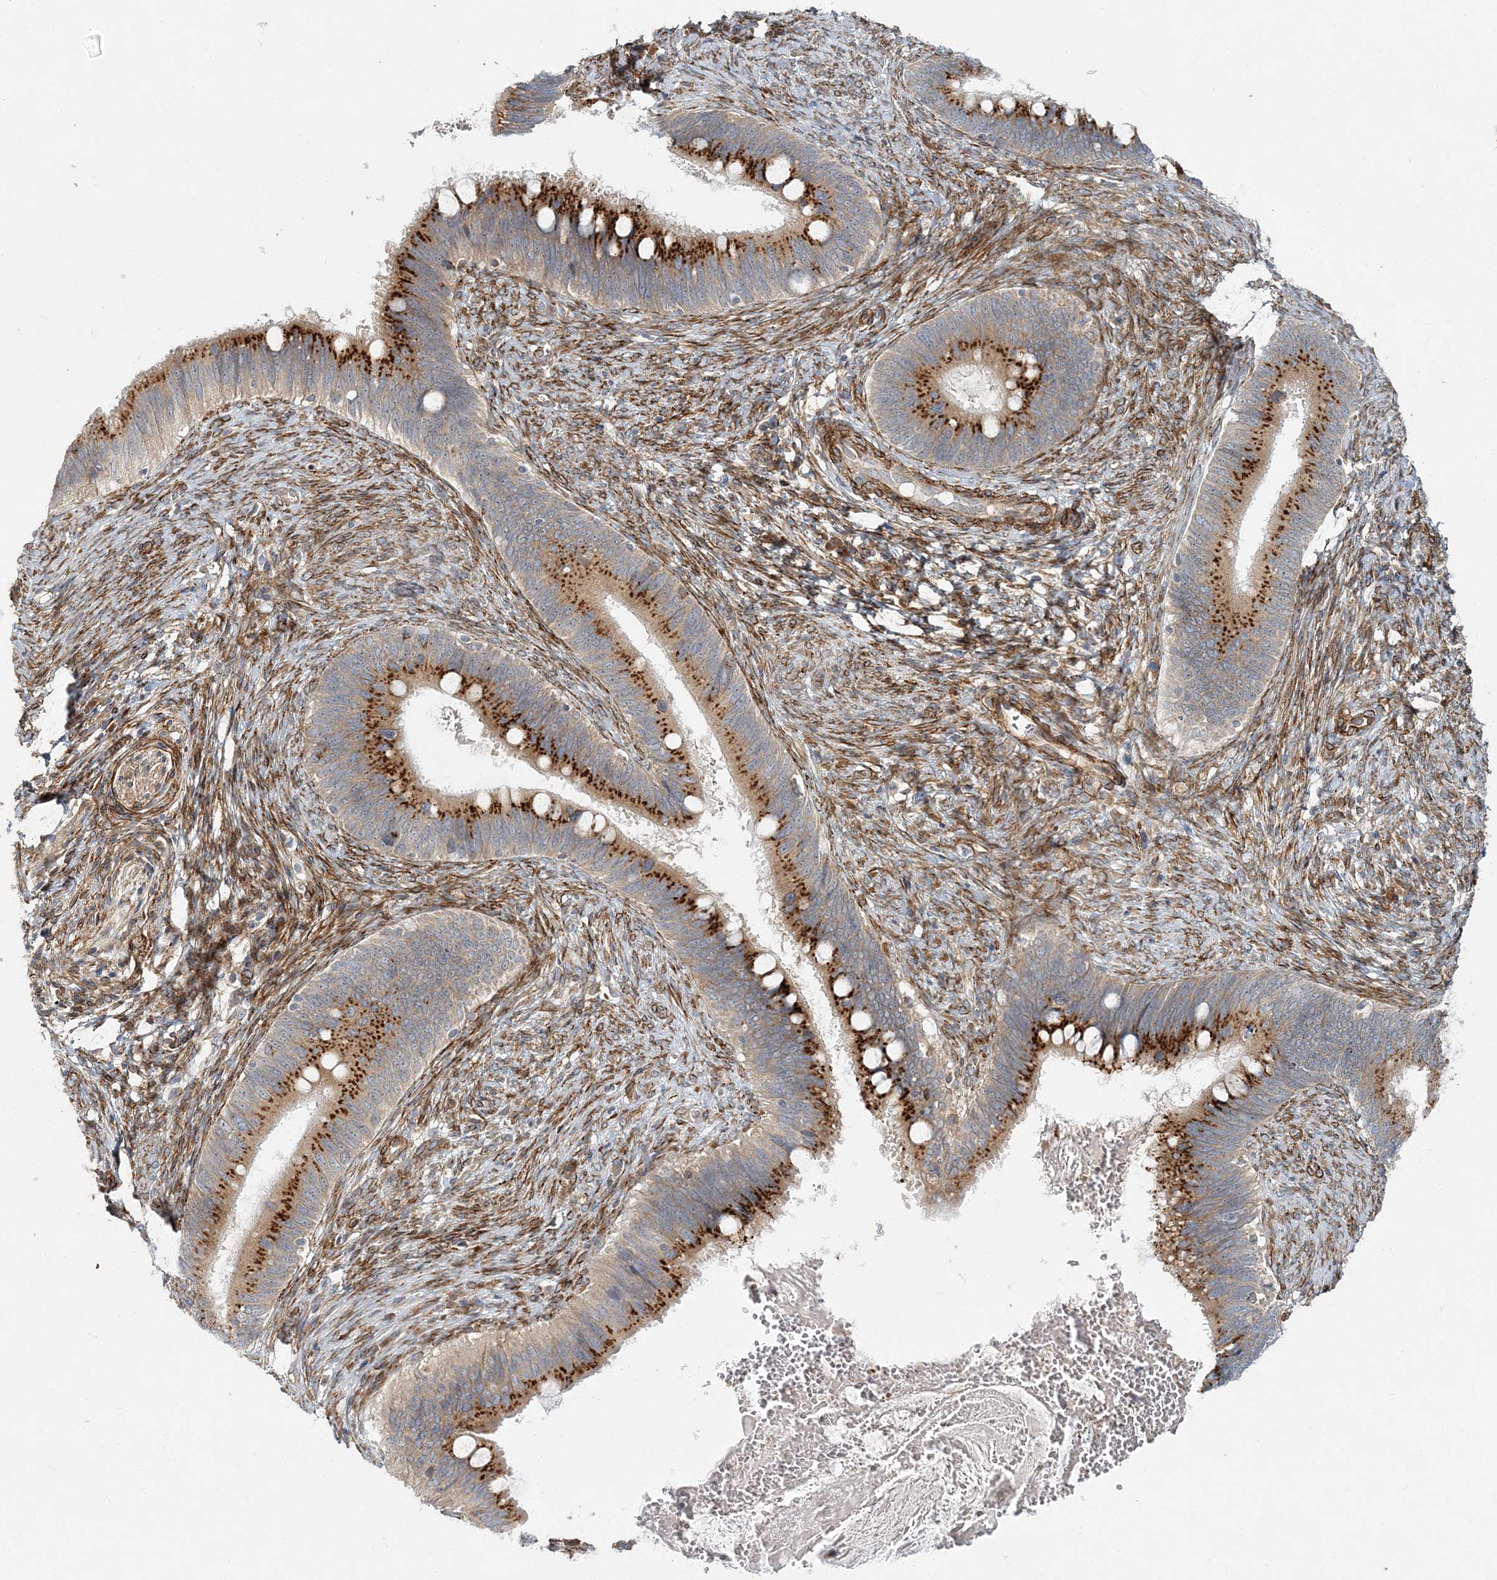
{"staining": {"intensity": "strong", "quantity": "25%-75%", "location": "cytoplasmic/membranous"}, "tissue": "cervical cancer", "cell_type": "Tumor cells", "image_type": "cancer", "snomed": [{"axis": "morphology", "description": "Adenocarcinoma, NOS"}, {"axis": "topography", "description": "Cervix"}], "caption": "Immunohistochemical staining of human cervical adenocarcinoma exhibits high levels of strong cytoplasmic/membranous protein positivity in approximately 25%-75% of tumor cells.", "gene": "NBAS", "patient": {"sex": "female", "age": 42}}